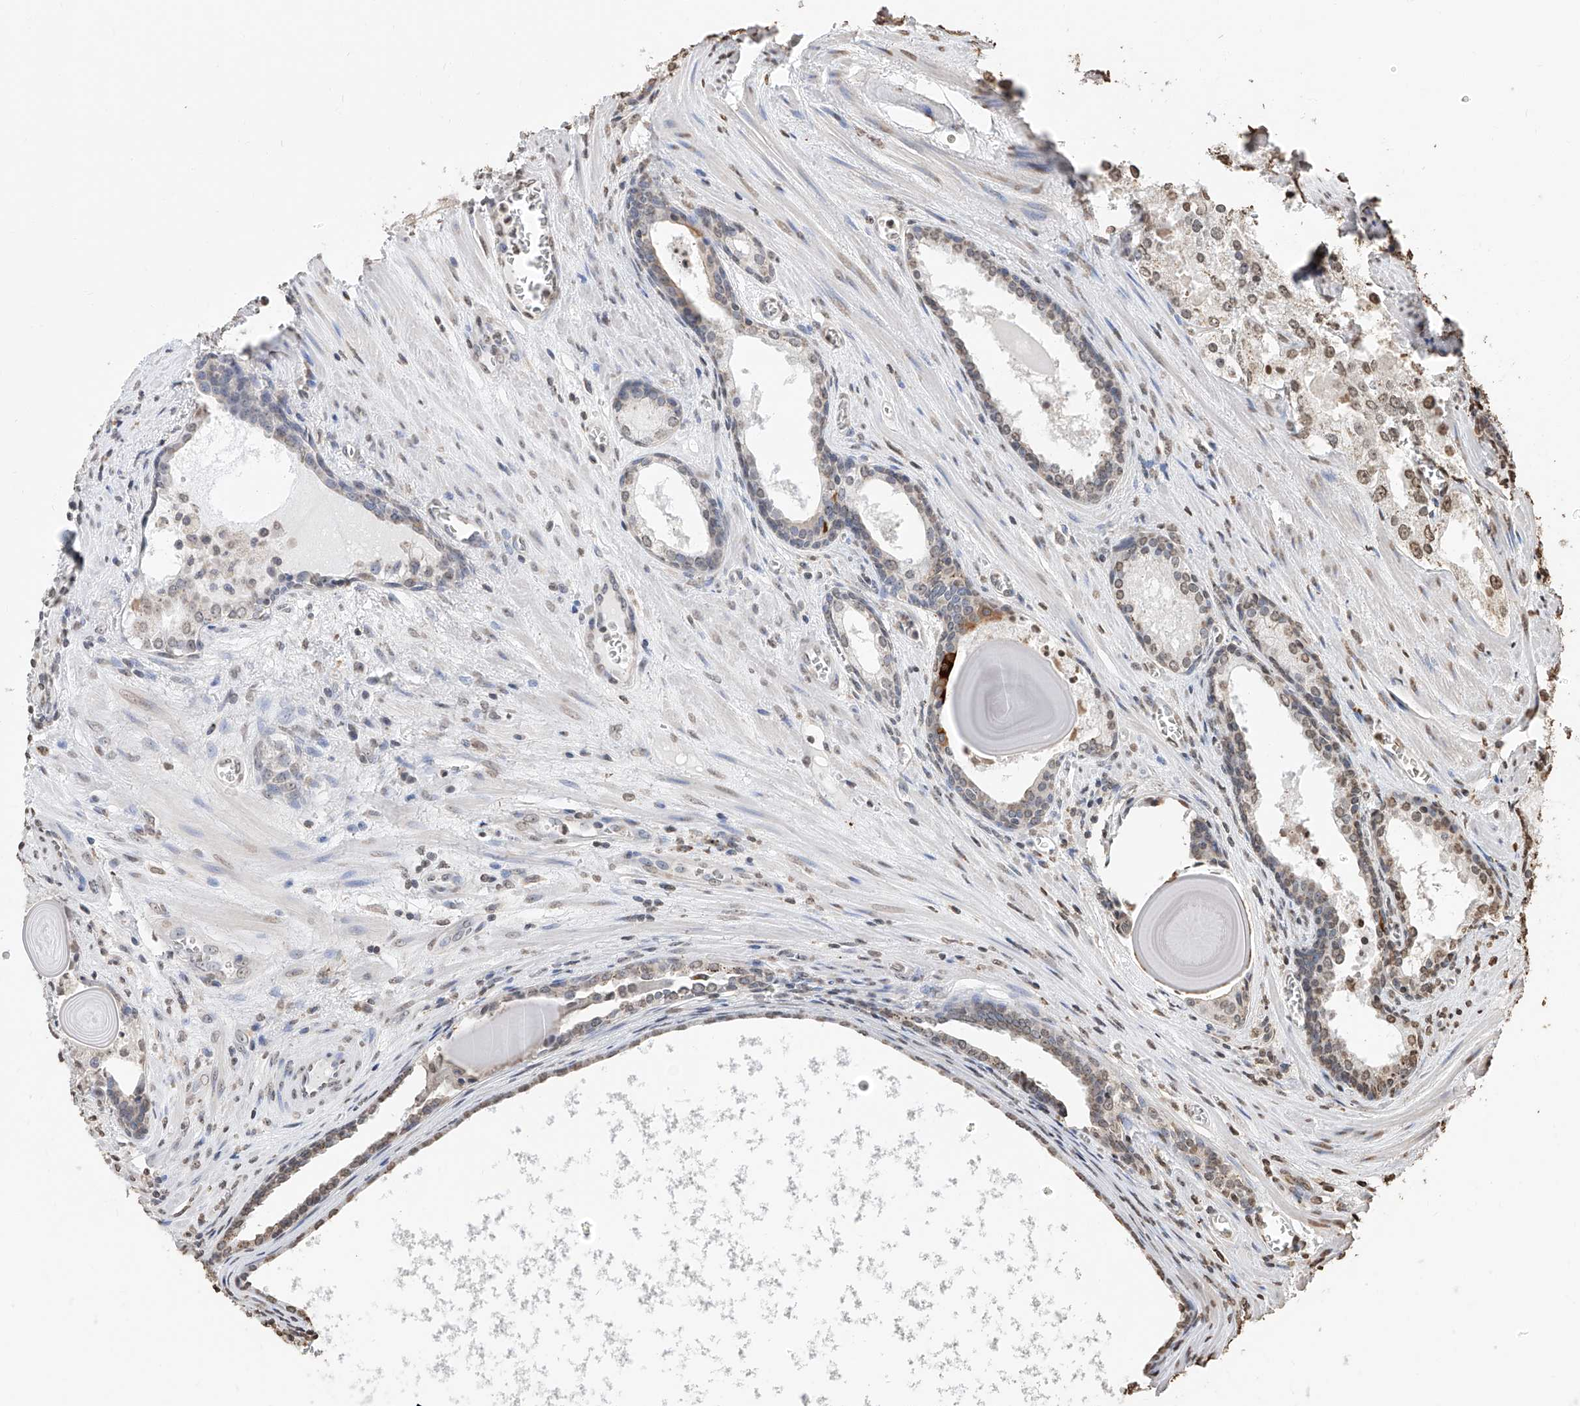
{"staining": {"intensity": "weak", "quantity": "<25%", "location": "nuclear"}, "tissue": "prostate cancer", "cell_type": "Tumor cells", "image_type": "cancer", "snomed": [{"axis": "morphology", "description": "Adenocarcinoma, Low grade"}, {"axis": "topography", "description": "Prostate"}], "caption": "Tumor cells show no significant protein staining in low-grade adenocarcinoma (prostate). (DAB (3,3'-diaminobenzidine) immunohistochemistry visualized using brightfield microscopy, high magnification).", "gene": "RP9", "patient": {"sex": "male", "age": 54}}